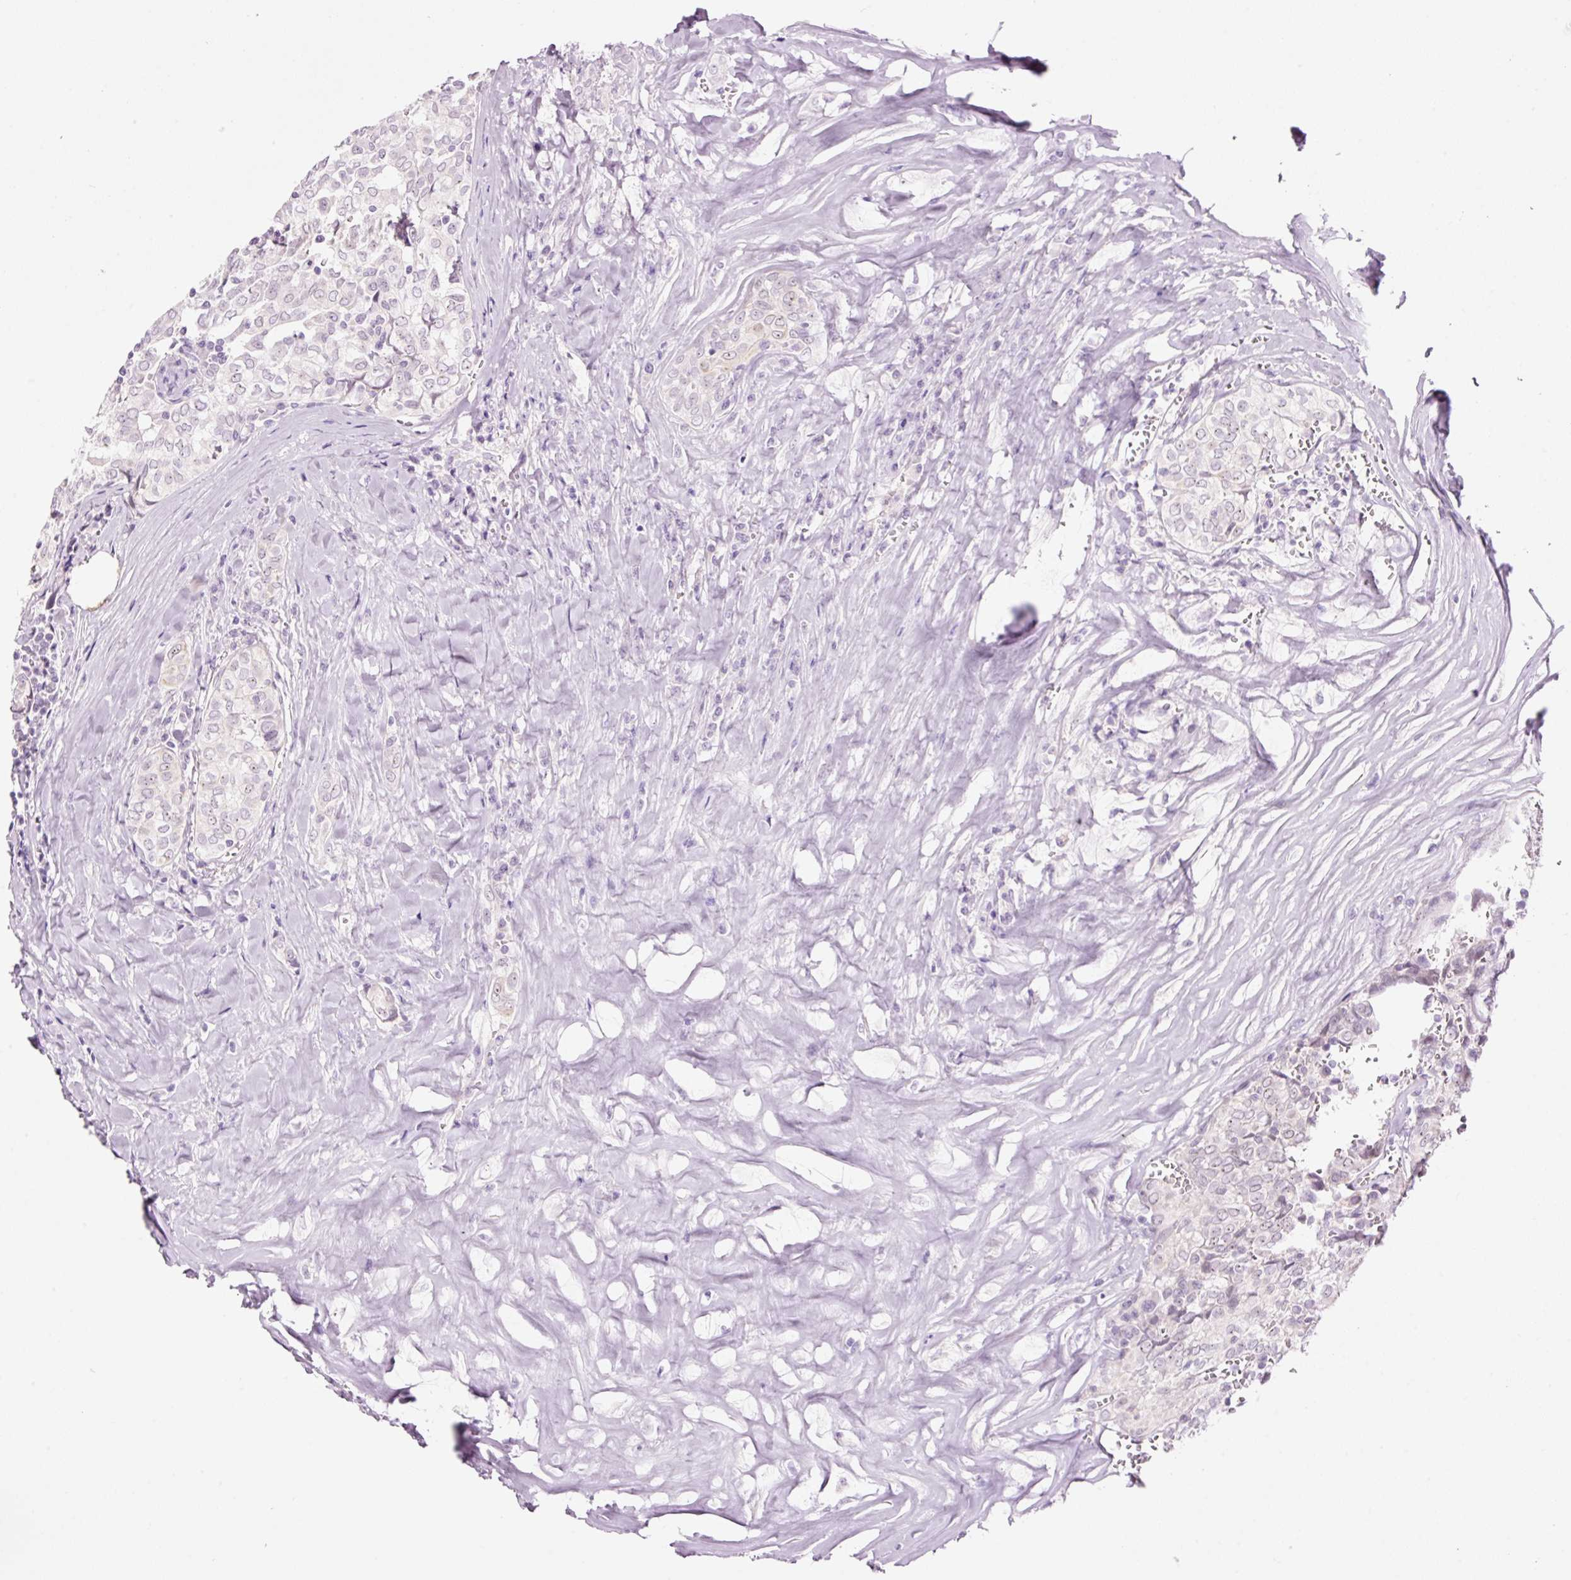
{"staining": {"intensity": "negative", "quantity": "none", "location": "none"}, "tissue": "thyroid cancer", "cell_type": "Tumor cells", "image_type": "cancer", "snomed": [{"axis": "morphology", "description": "Papillary adenocarcinoma, NOS"}, {"axis": "topography", "description": "Thyroid gland"}], "caption": "Immunohistochemistry histopathology image of neoplastic tissue: human thyroid cancer (papillary adenocarcinoma) stained with DAB exhibits no significant protein staining in tumor cells.", "gene": "GCG", "patient": {"sex": "female", "age": 30}}